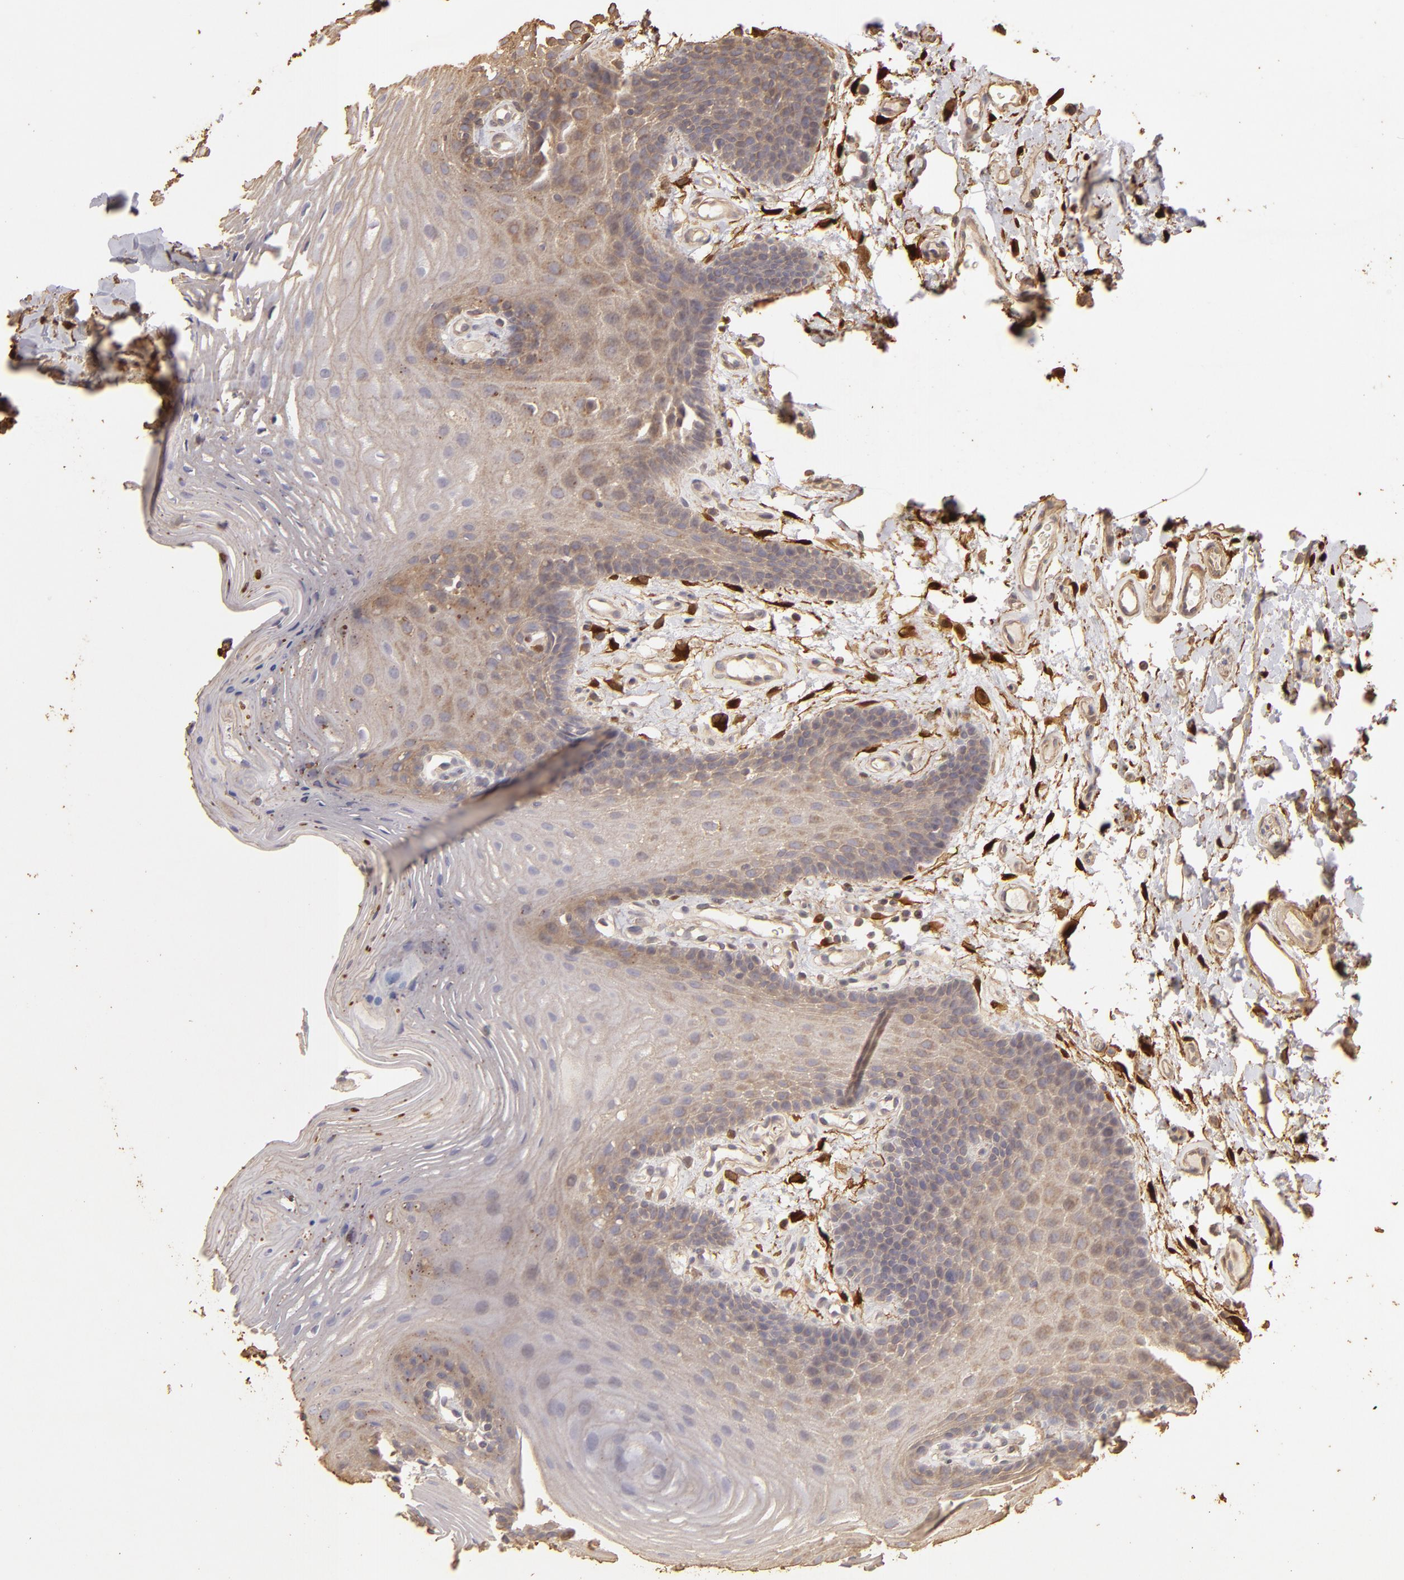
{"staining": {"intensity": "weak", "quantity": "<25%", "location": "cytoplasmic/membranous"}, "tissue": "oral mucosa", "cell_type": "Squamous epithelial cells", "image_type": "normal", "snomed": [{"axis": "morphology", "description": "Normal tissue, NOS"}, {"axis": "topography", "description": "Oral tissue"}], "caption": "The immunohistochemistry (IHC) micrograph has no significant positivity in squamous epithelial cells of oral mucosa.", "gene": "HSPB6", "patient": {"sex": "male", "age": 62}}